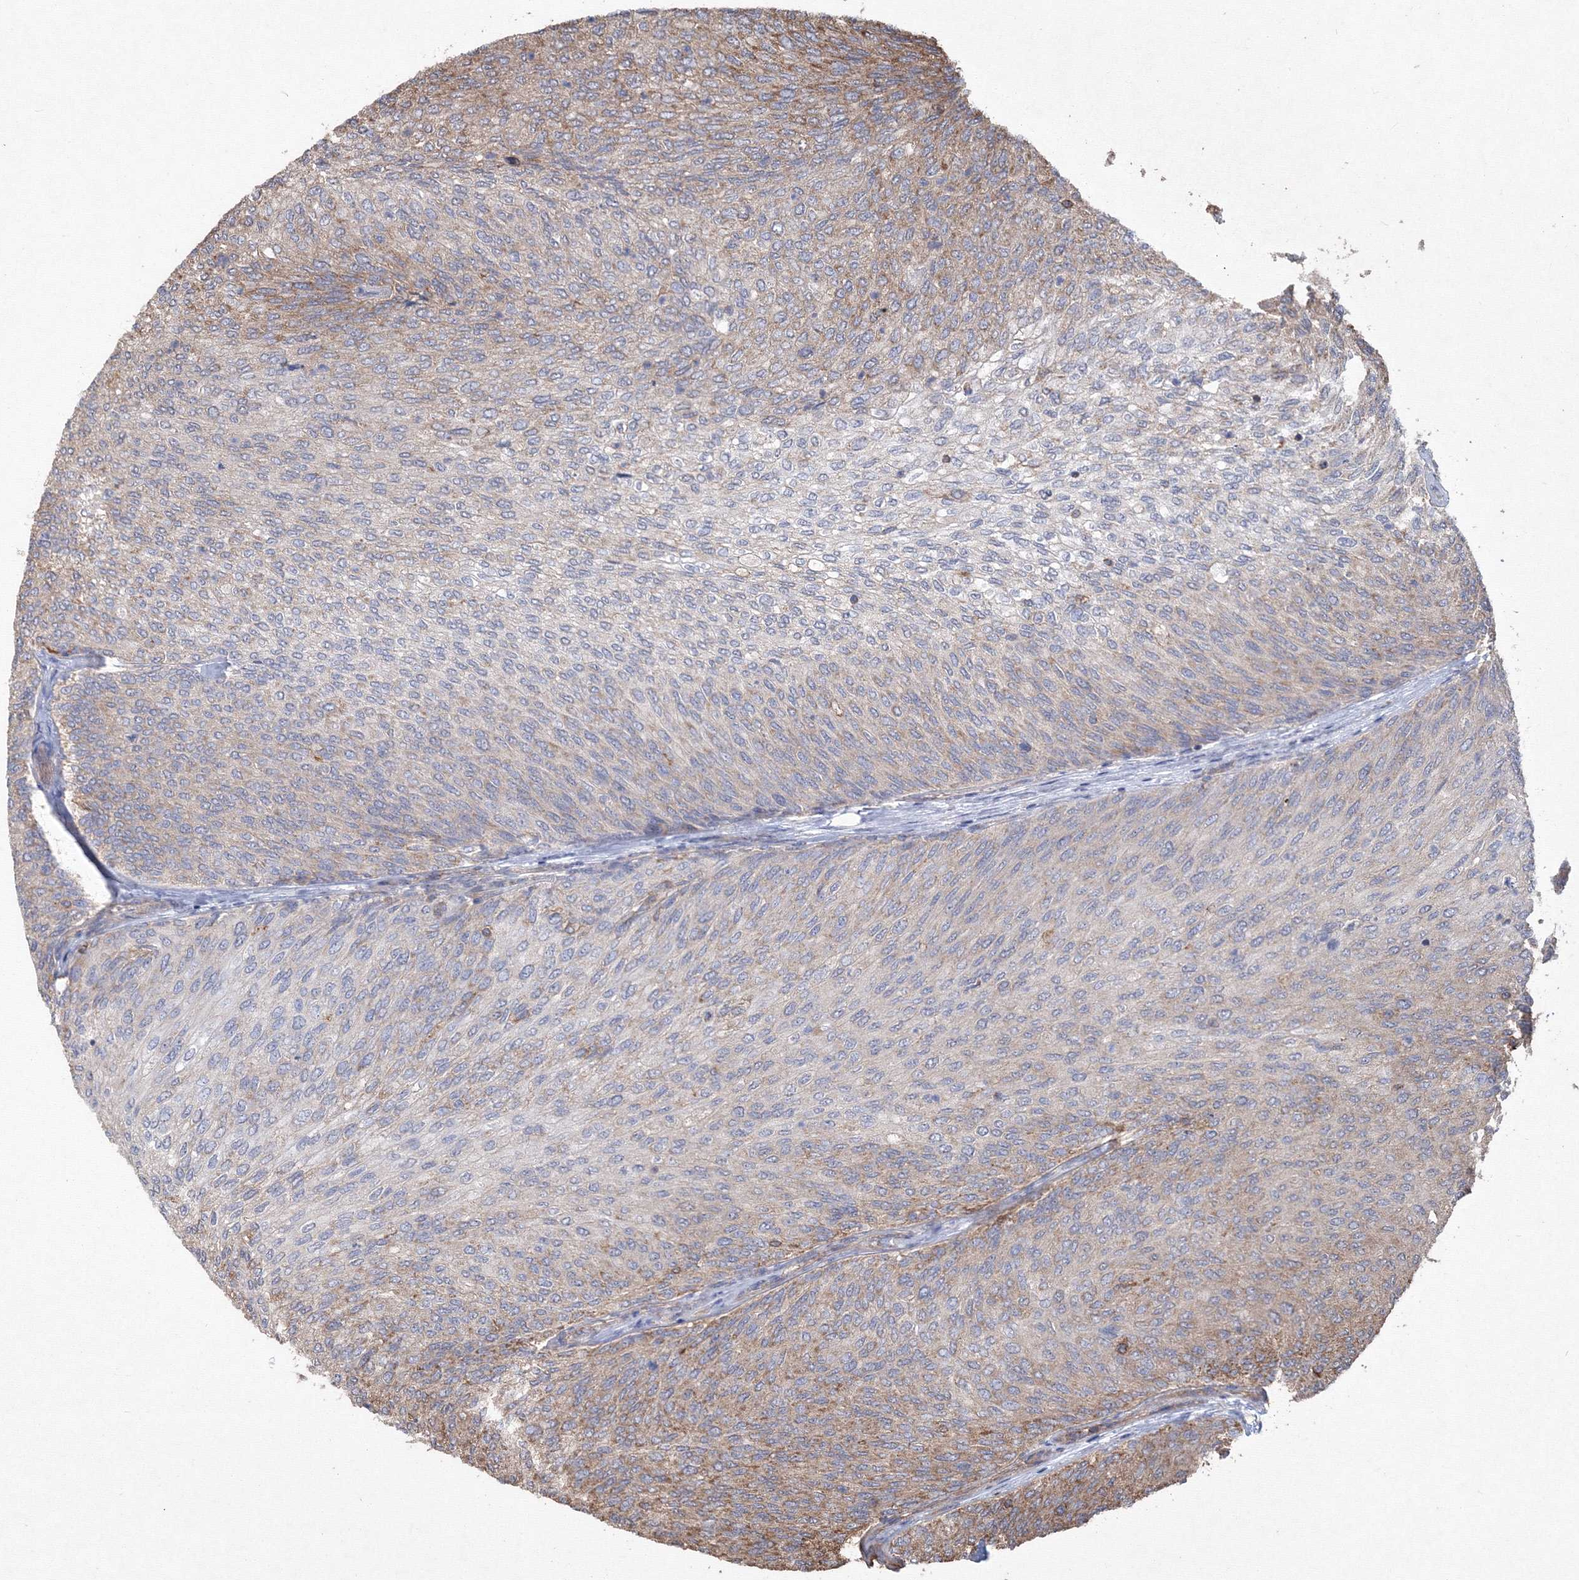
{"staining": {"intensity": "moderate", "quantity": "<25%", "location": "cytoplasmic/membranous"}, "tissue": "urothelial cancer", "cell_type": "Tumor cells", "image_type": "cancer", "snomed": [{"axis": "morphology", "description": "Urothelial carcinoma, Low grade"}, {"axis": "topography", "description": "Urinary bladder"}], "caption": "Urothelial cancer stained for a protein exhibits moderate cytoplasmic/membranous positivity in tumor cells.", "gene": "TMEM139", "patient": {"sex": "female", "age": 79}}